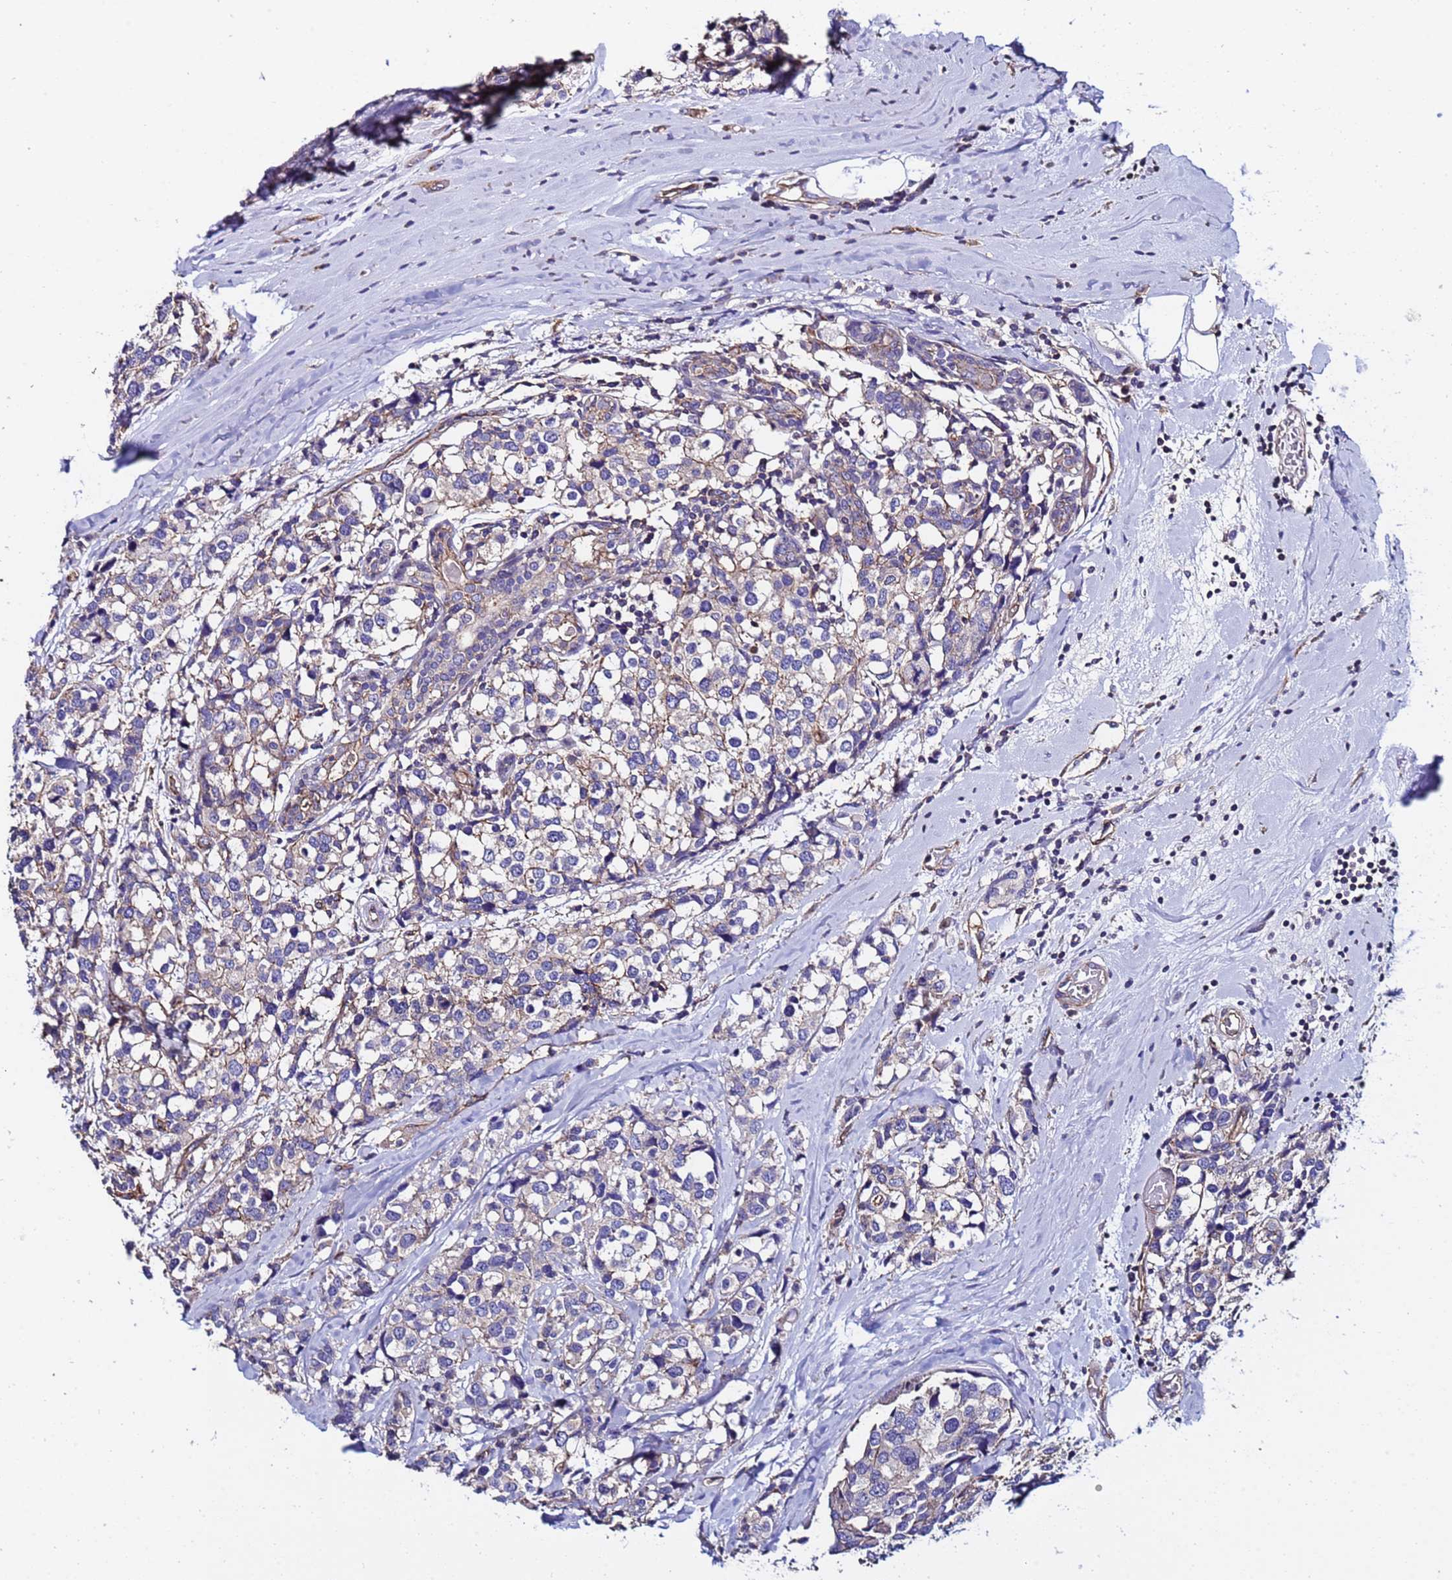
{"staining": {"intensity": "negative", "quantity": "none", "location": "none"}, "tissue": "breast cancer", "cell_type": "Tumor cells", "image_type": "cancer", "snomed": [{"axis": "morphology", "description": "Lobular carcinoma"}, {"axis": "topography", "description": "Breast"}], "caption": "Tumor cells are negative for brown protein staining in breast cancer (lobular carcinoma).", "gene": "ZNF248", "patient": {"sex": "female", "age": 59}}